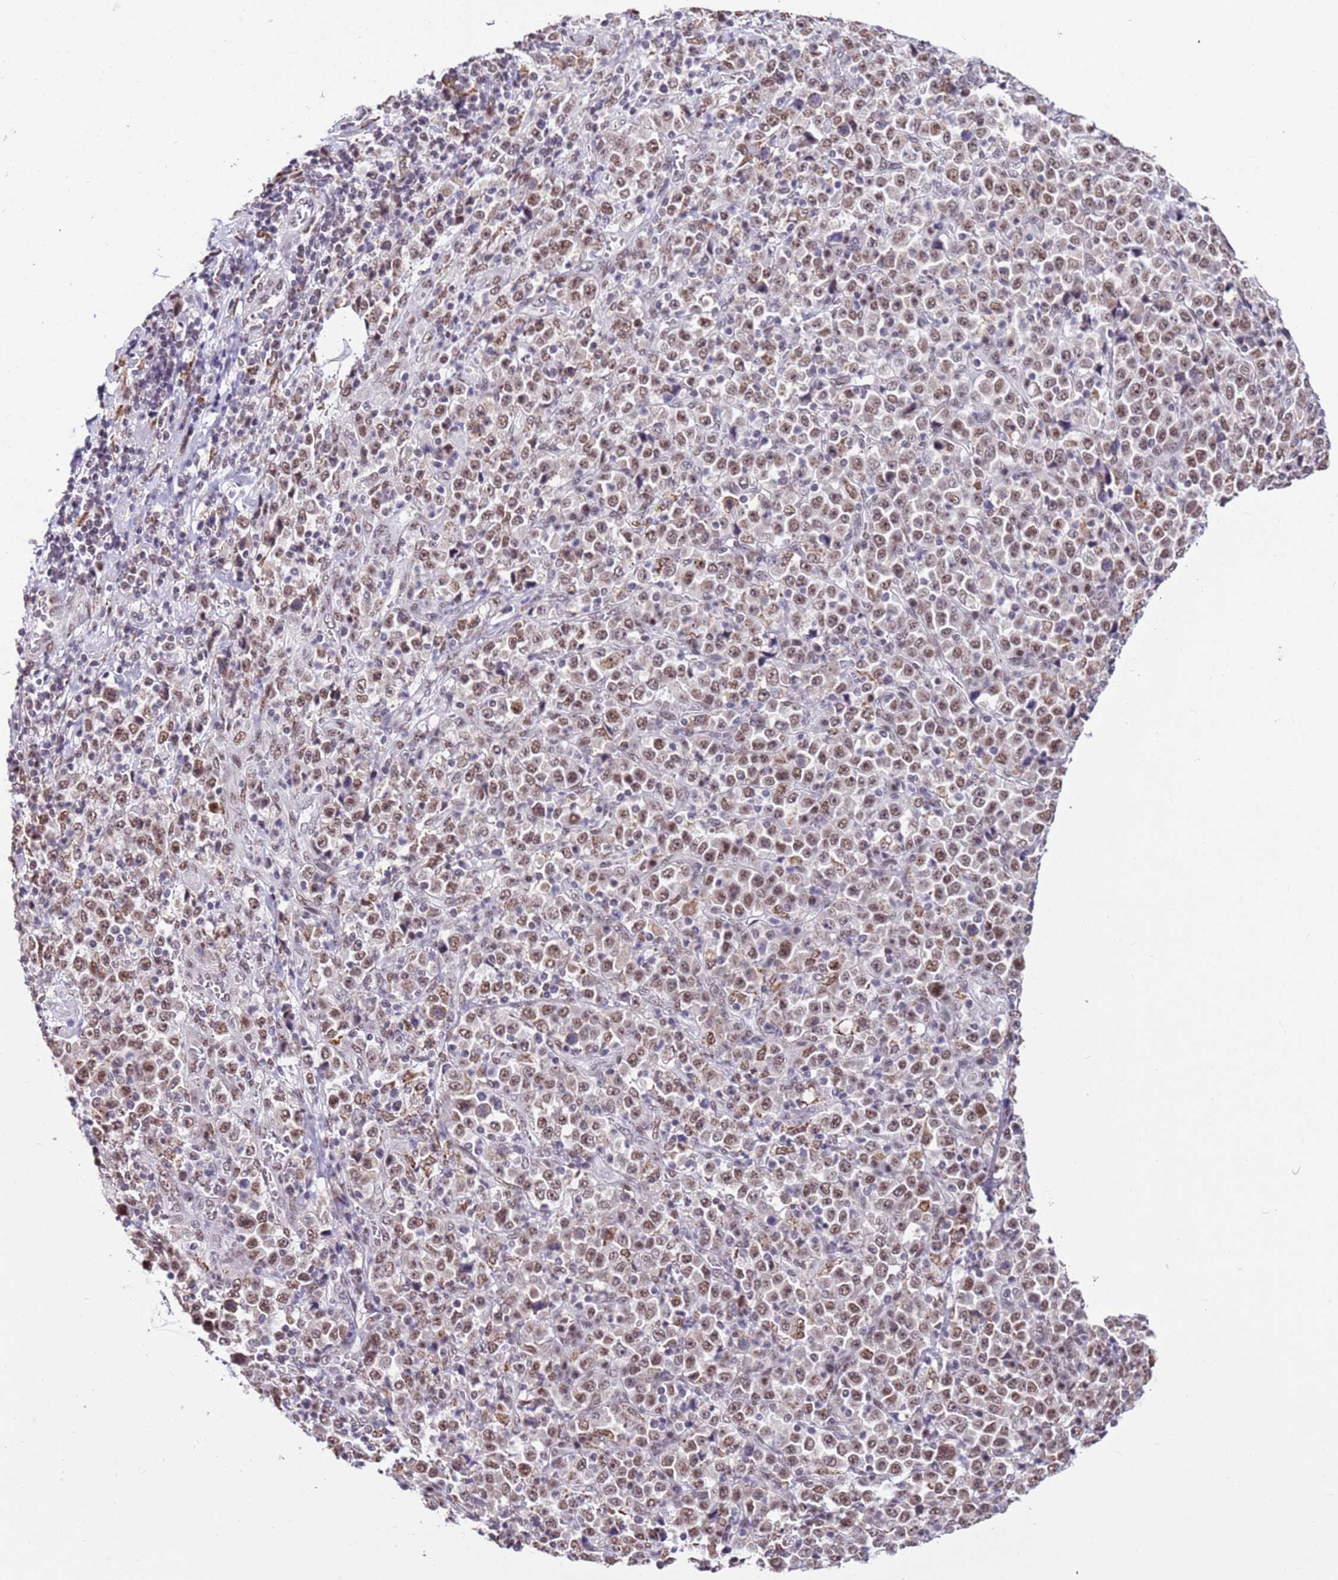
{"staining": {"intensity": "moderate", "quantity": ">75%", "location": "nuclear"}, "tissue": "stomach cancer", "cell_type": "Tumor cells", "image_type": "cancer", "snomed": [{"axis": "morphology", "description": "Normal tissue, NOS"}, {"axis": "morphology", "description": "Adenocarcinoma, NOS"}, {"axis": "topography", "description": "Stomach, upper"}, {"axis": "topography", "description": "Stomach"}], "caption": "Immunohistochemistry staining of stomach cancer, which reveals medium levels of moderate nuclear expression in approximately >75% of tumor cells indicating moderate nuclear protein staining. The staining was performed using DAB (brown) for protein detection and nuclei were counterstained in hematoxylin (blue).", "gene": "AKAP8L", "patient": {"sex": "male", "age": 59}}